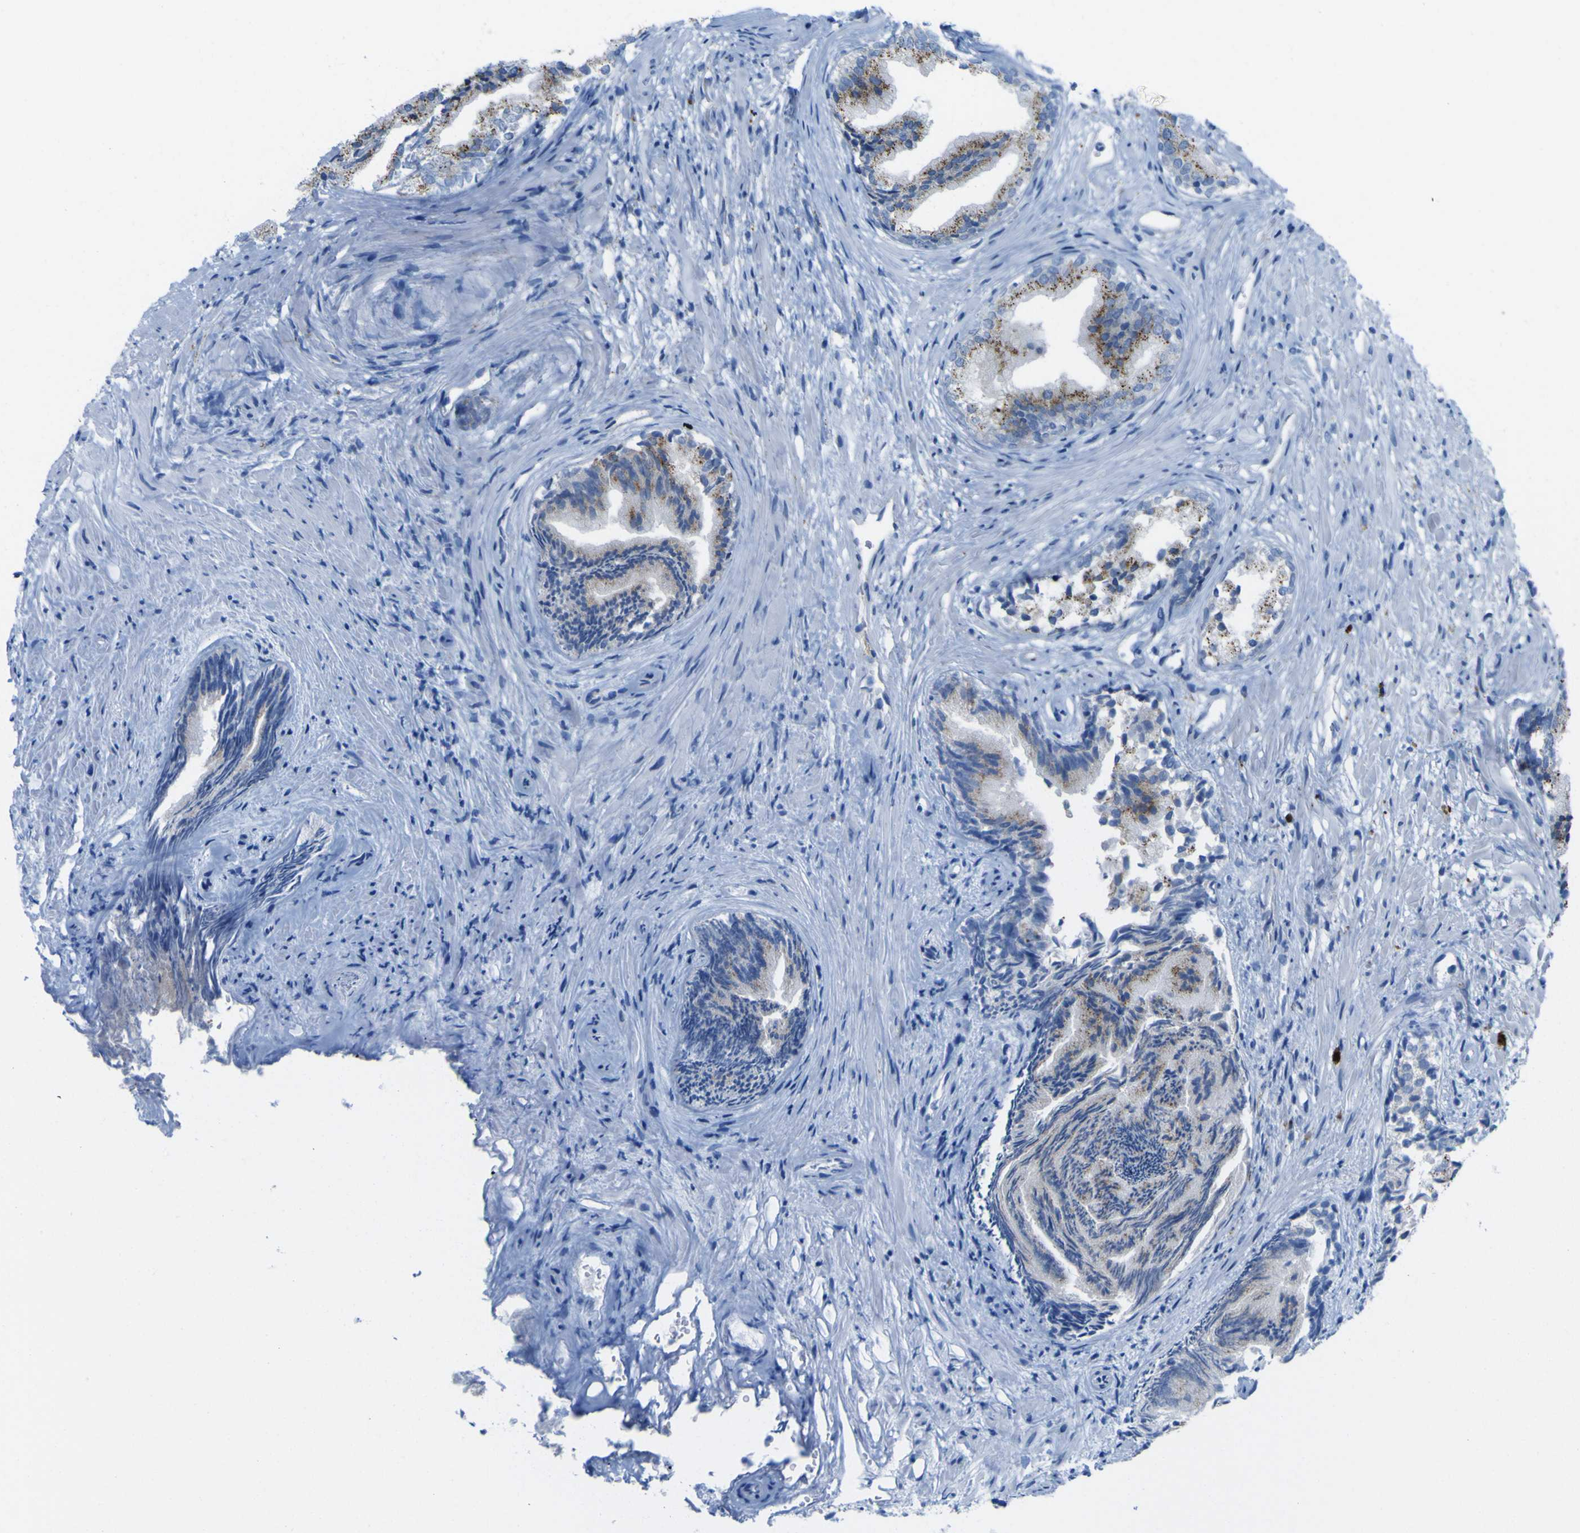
{"staining": {"intensity": "moderate", "quantity": ">75%", "location": "cytoplasmic/membranous"}, "tissue": "prostate", "cell_type": "Glandular cells", "image_type": "normal", "snomed": [{"axis": "morphology", "description": "Normal tissue, NOS"}, {"axis": "topography", "description": "Prostate"}], "caption": "Prostate stained with DAB (3,3'-diaminobenzidine) immunohistochemistry displays medium levels of moderate cytoplasmic/membranous positivity in about >75% of glandular cells. Nuclei are stained in blue.", "gene": "PLD3", "patient": {"sex": "male", "age": 76}}